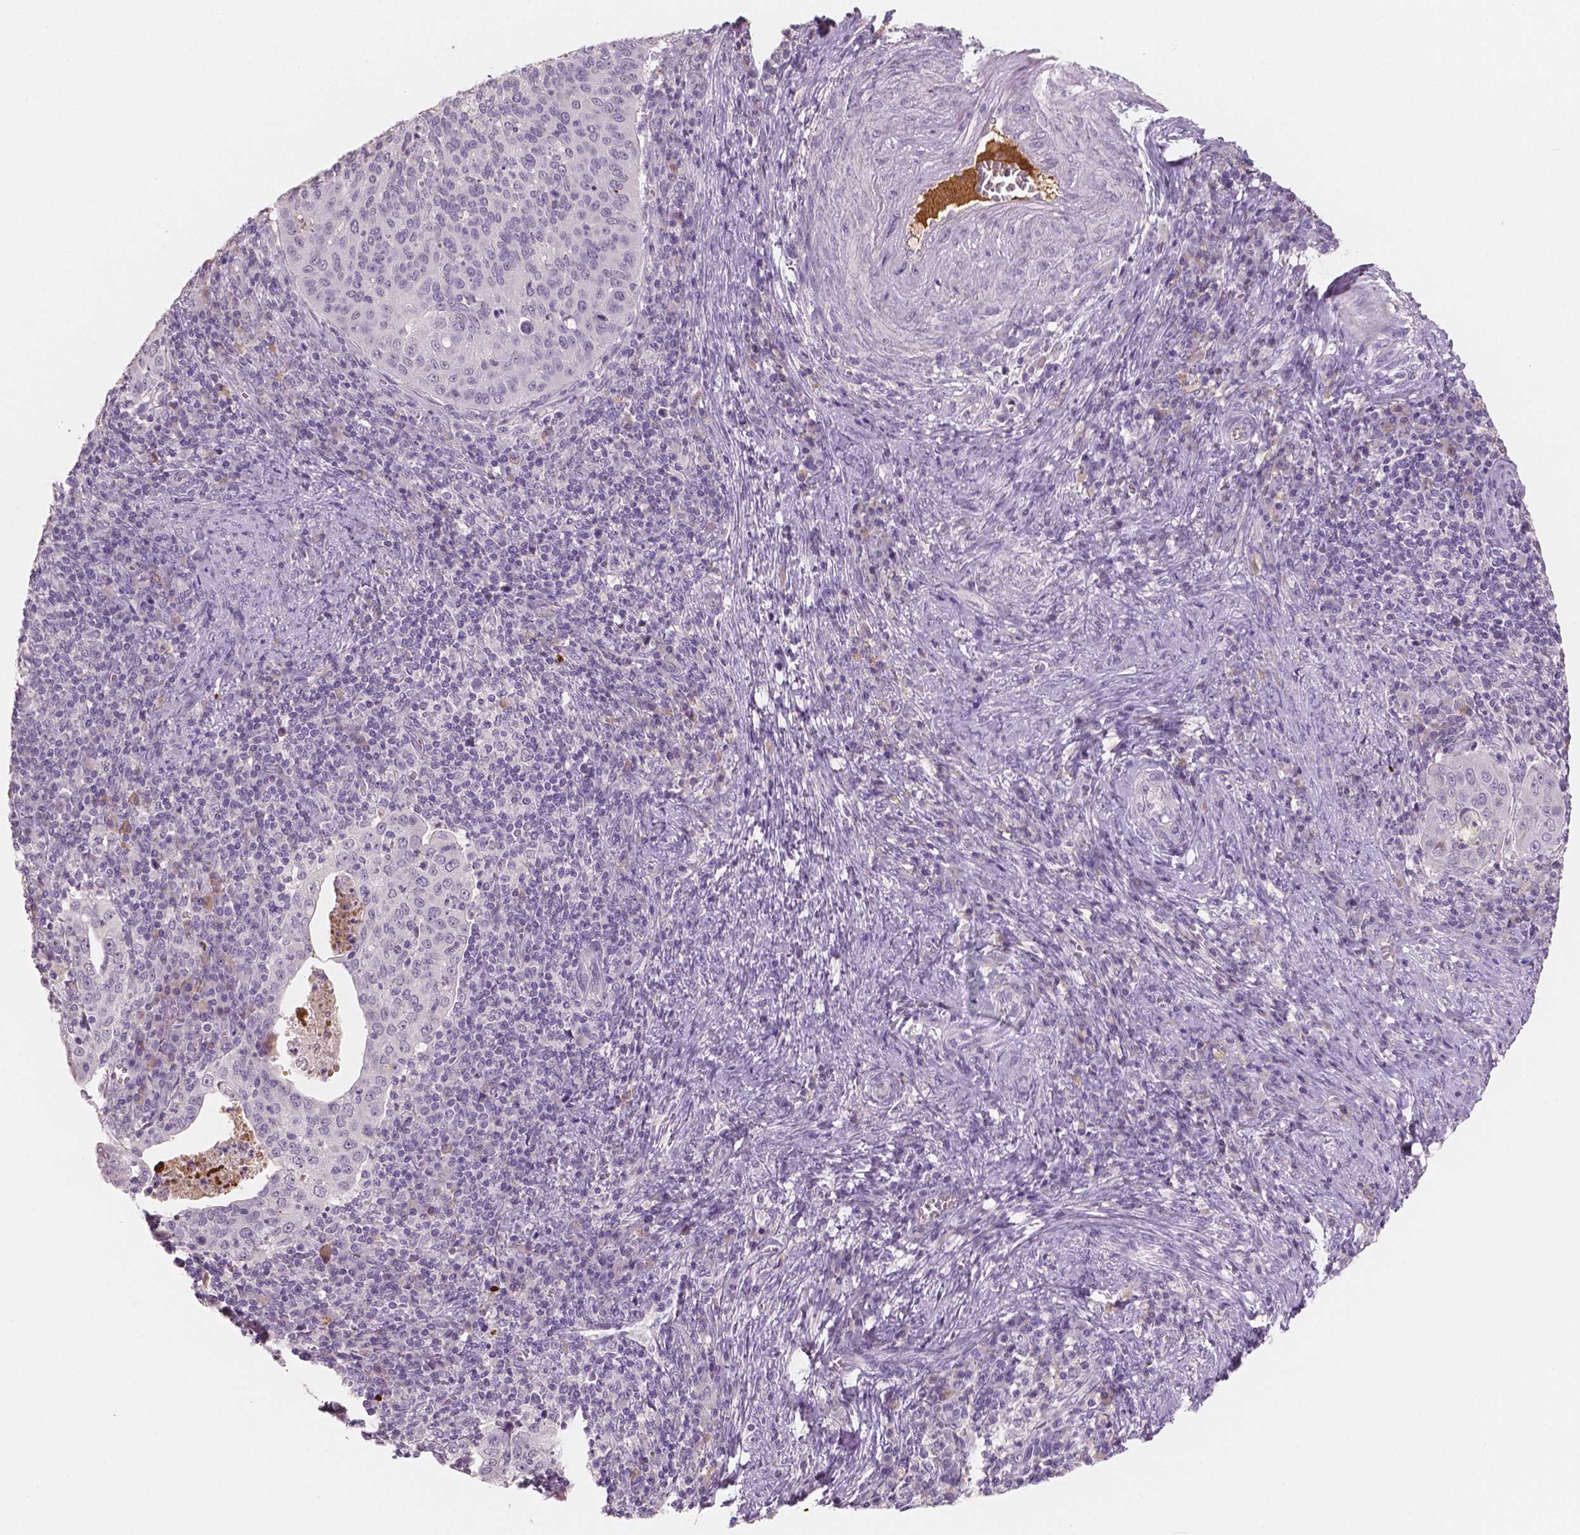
{"staining": {"intensity": "negative", "quantity": "none", "location": "none"}, "tissue": "cervical cancer", "cell_type": "Tumor cells", "image_type": "cancer", "snomed": [{"axis": "morphology", "description": "Squamous cell carcinoma, NOS"}, {"axis": "topography", "description": "Cervix"}], "caption": "Immunohistochemistry (IHC) of cervical cancer displays no staining in tumor cells. The staining is performed using DAB brown chromogen with nuclei counter-stained in using hematoxylin.", "gene": "APOA4", "patient": {"sex": "female", "age": 39}}